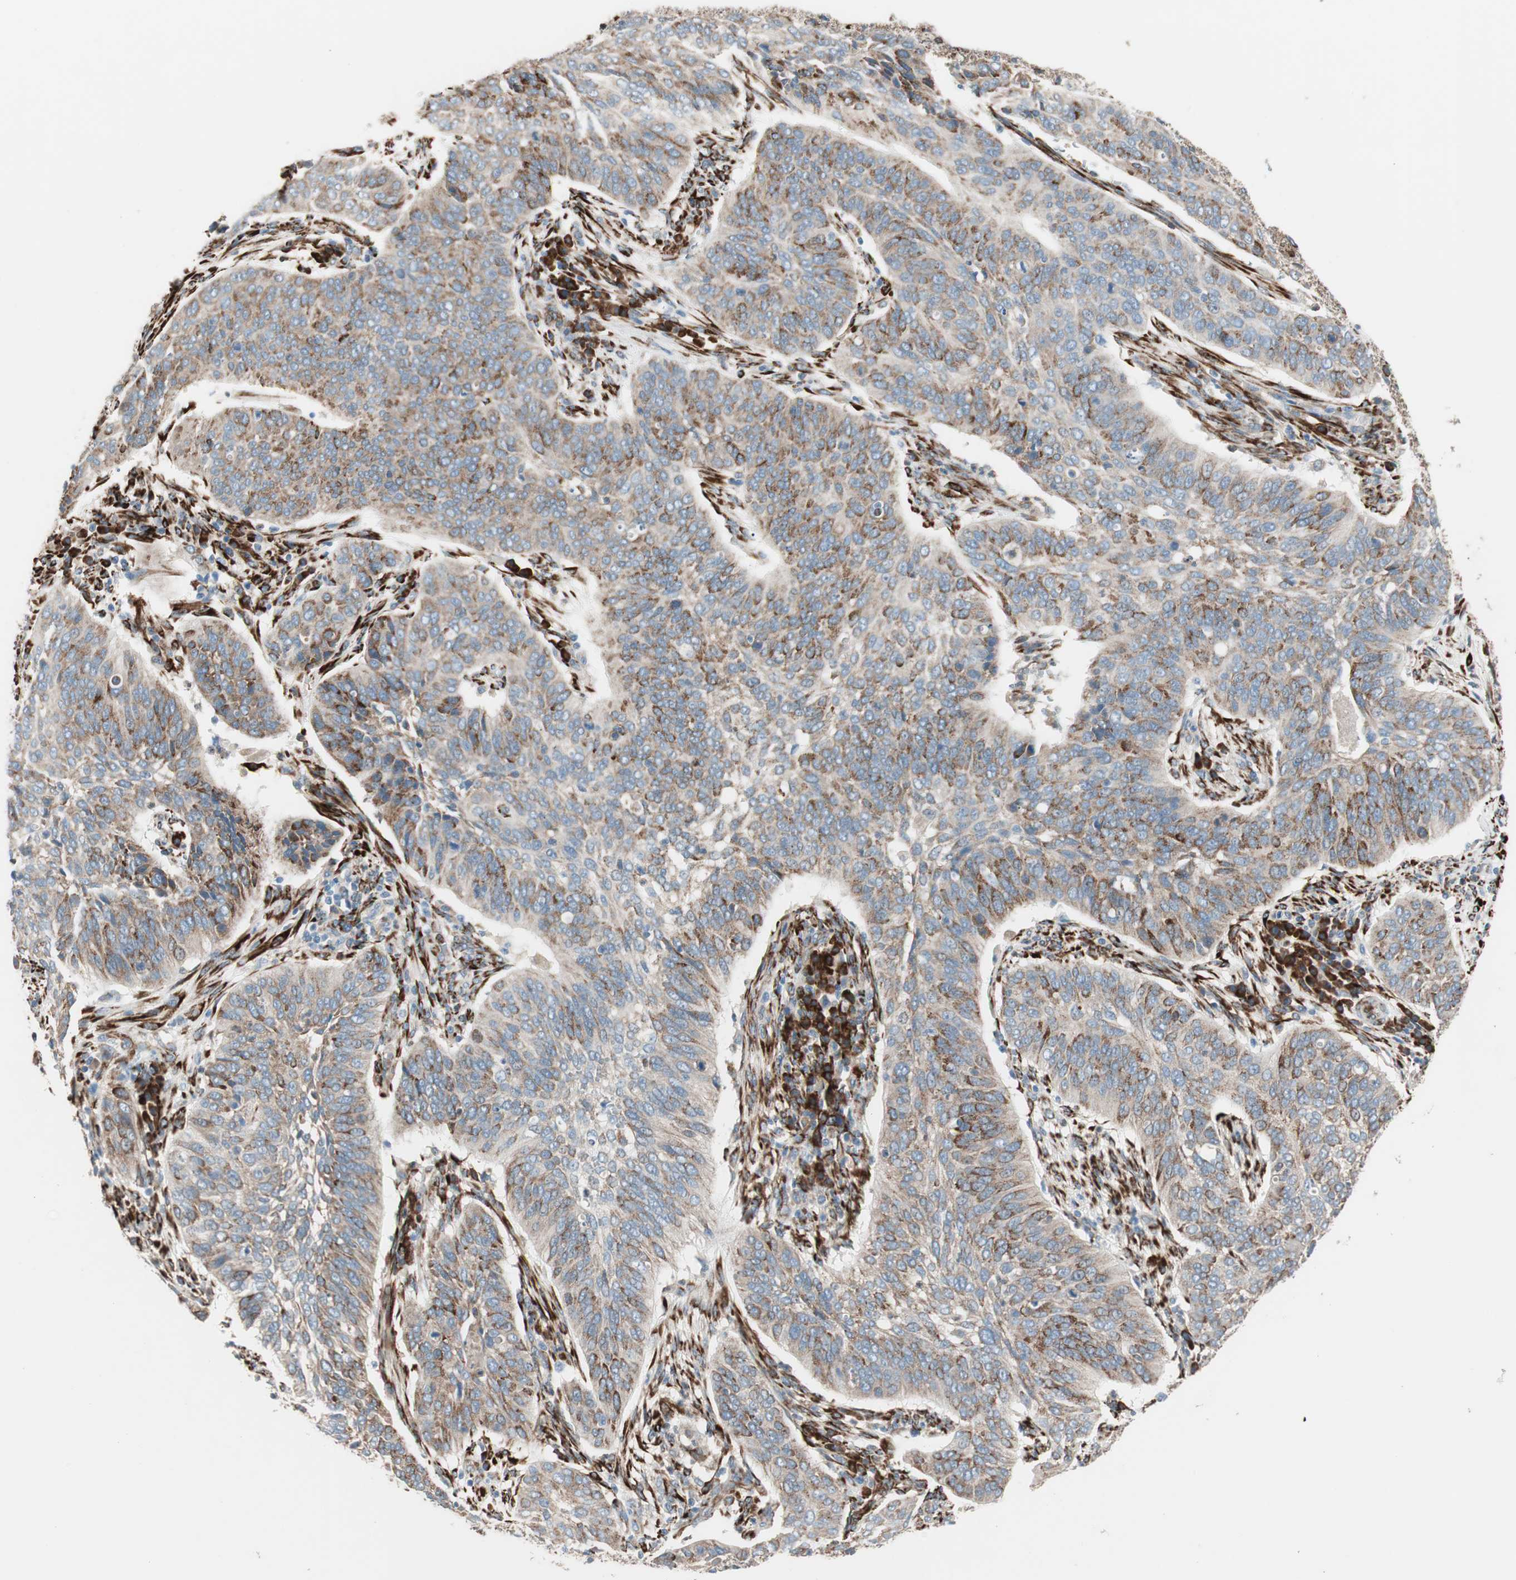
{"staining": {"intensity": "moderate", "quantity": ">75%", "location": "cytoplasmic/membranous"}, "tissue": "cervical cancer", "cell_type": "Tumor cells", "image_type": "cancer", "snomed": [{"axis": "morphology", "description": "Squamous cell carcinoma, NOS"}, {"axis": "topography", "description": "Cervix"}], "caption": "Immunohistochemical staining of human cervical cancer shows medium levels of moderate cytoplasmic/membranous protein staining in approximately >75% of tumor cells.", "gene": "P4HTM", "patient": {"sex": "female", "age": 39}}